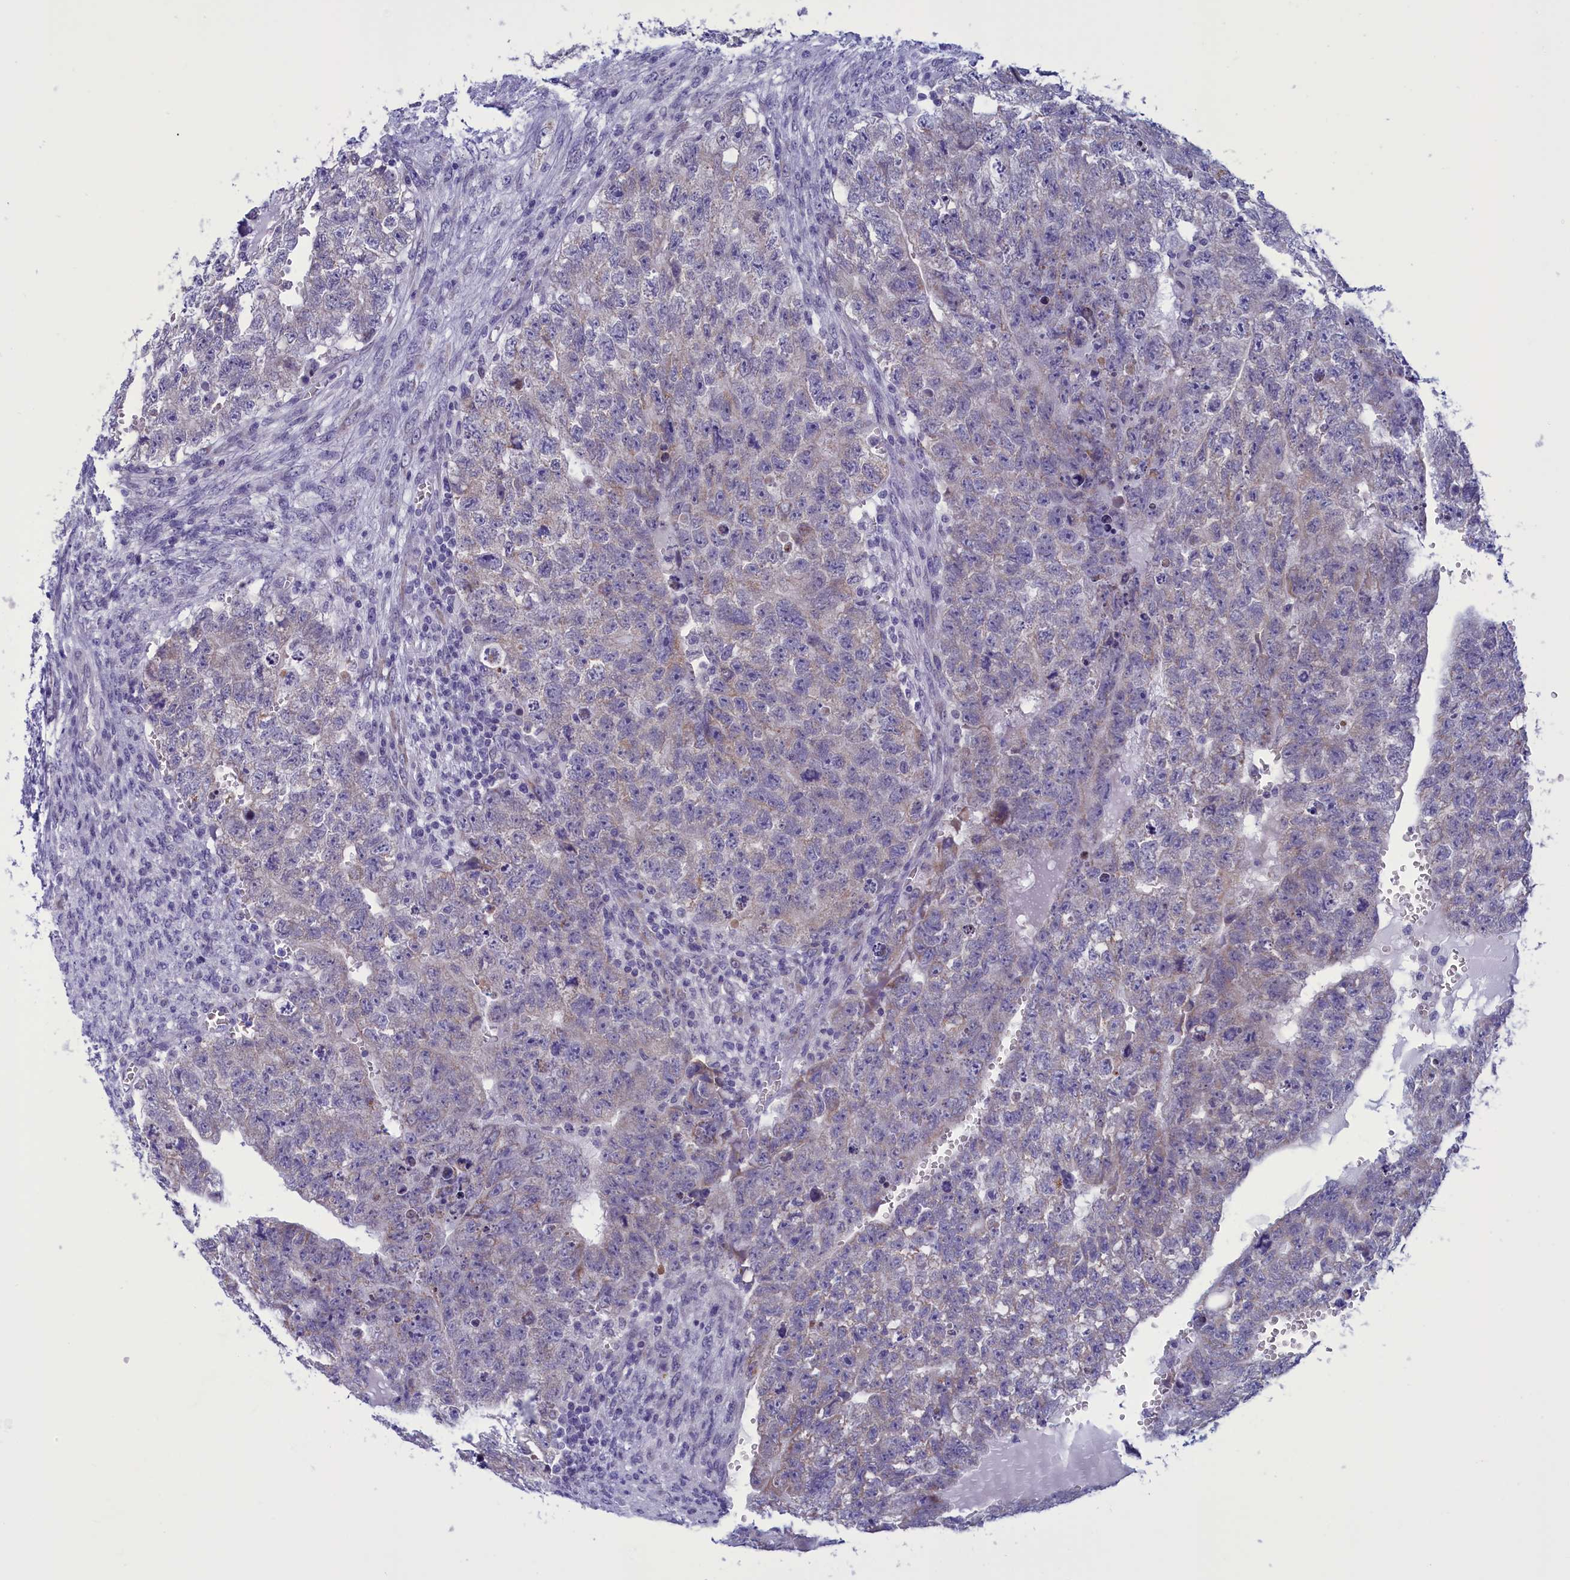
{"staining": {"intensity": "negative", "quantity": "none", "location": "none"}, "tissue": "testis cancer", "cell_type": "Tumor cells", "image_type": "cancer", "snomed": [{"axis": "morphology", "description": "Seminoma, NOS"}, {"axis": "morphology", "description": "Carcinoma, Embryonal, NOS"}, {"axis": "topography", "description": "Testis"}], "caption": "An image of human testis embryonal carcinoma is negative for staining in tumor cells. (Stains: DAB (3,3'-diaminobenzidine) immunohistochemistry (IHC) with hematoxylin counter stain, Microscopy: brightfield microscopy at high magnification).", "gene": "PARS2", "patient": {"sex": "male", "age": 38}}